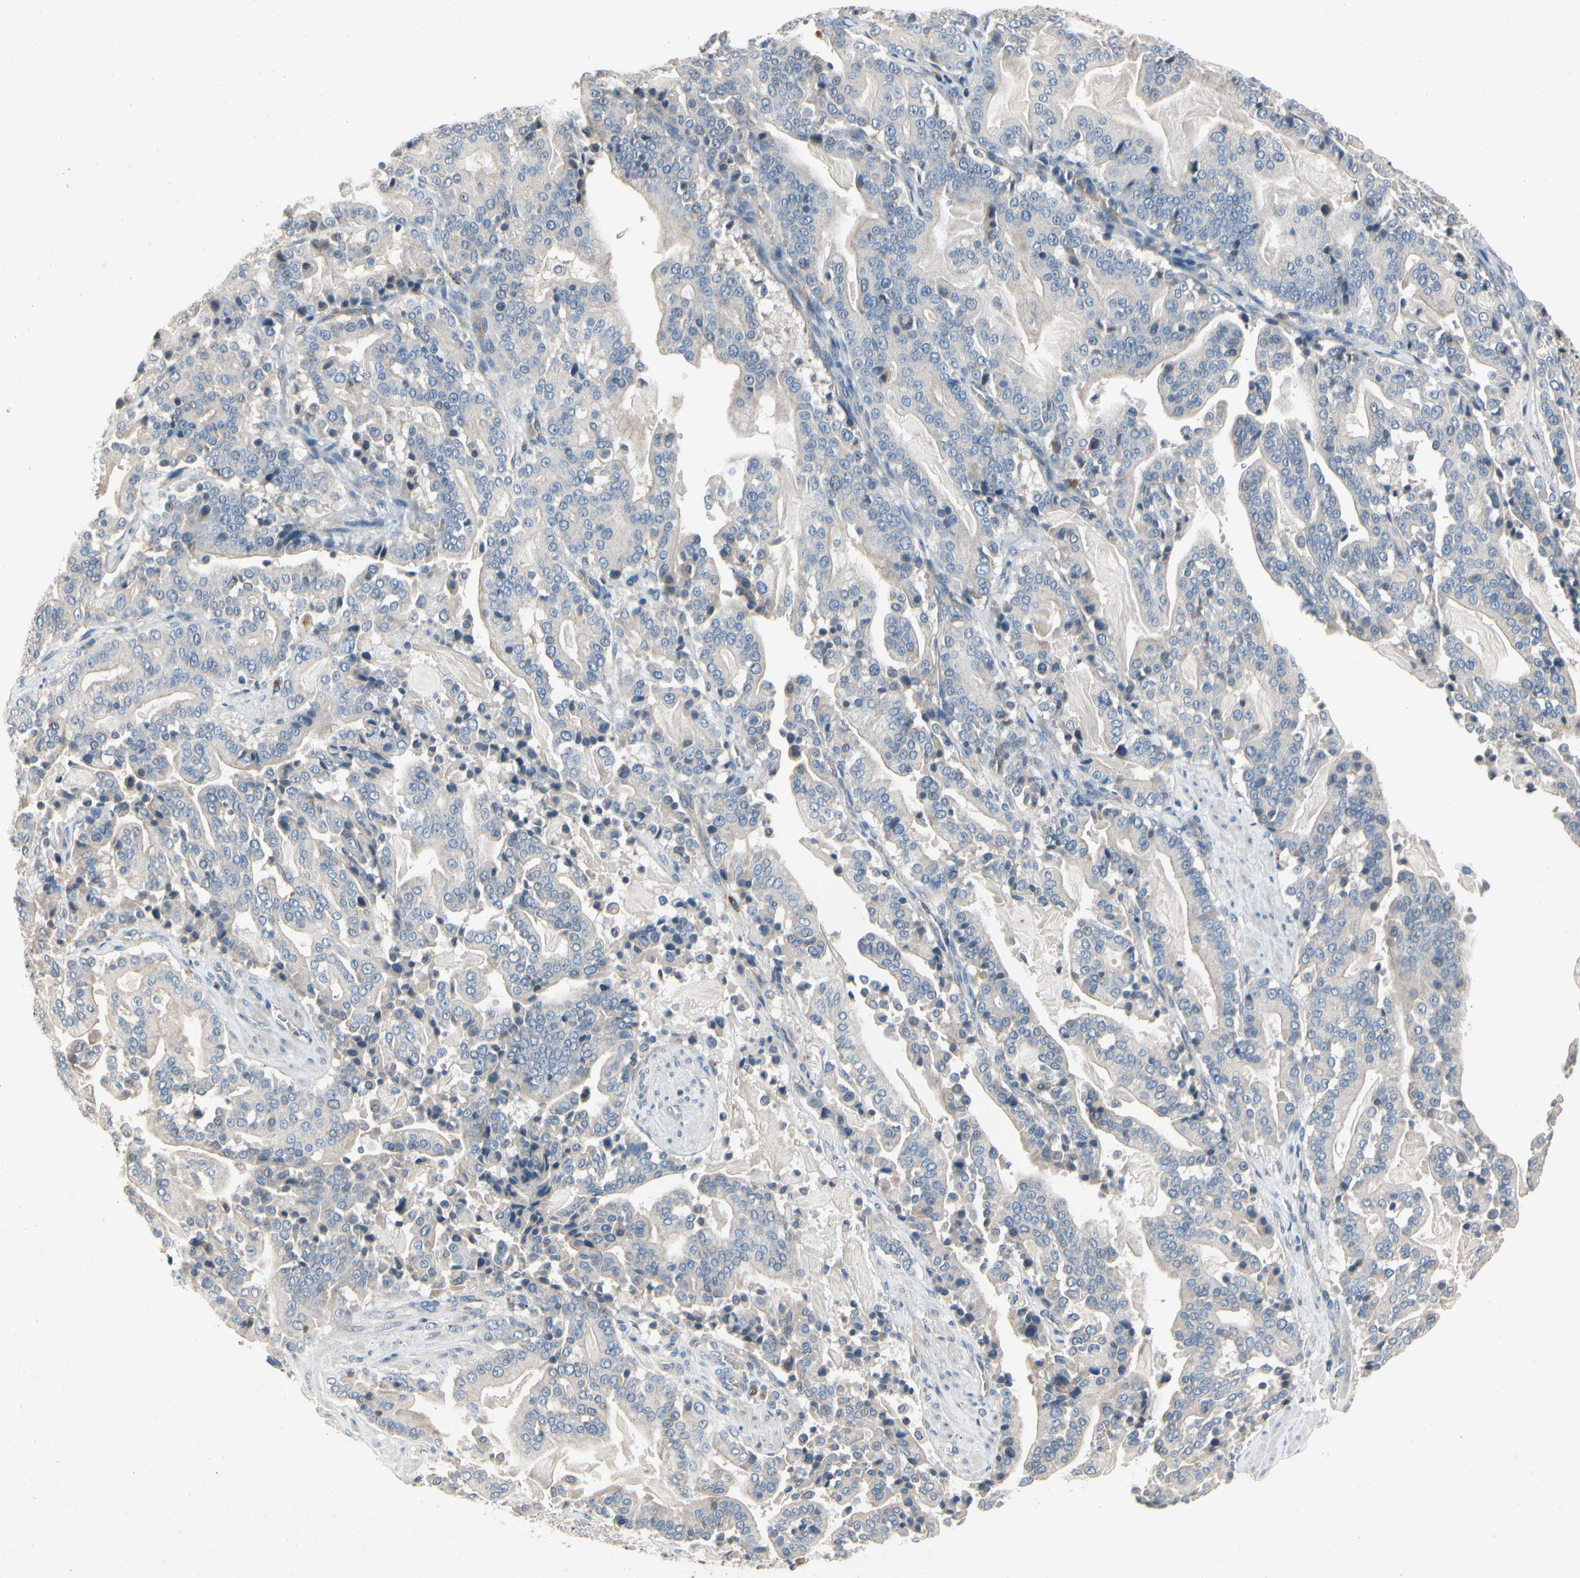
{"staining": {"intensity": "negative", "quantity": "none", "location": "none"}, "tissue": "pancreatic cancer", "cell_type": "Tumor cells", "image_type": "cancer", "snomed": [{"axis": "morphology", "description": "Adenocarcinoma, NOS"}, {"axis": "topography", "description": "Pancreas"}], "caption": "Tumor cells show no significant protein positivity in pancreatic cancer (adenocarcinoma).", "gene": "ALPL", "patient": {"sex": "male", "age": 63}}